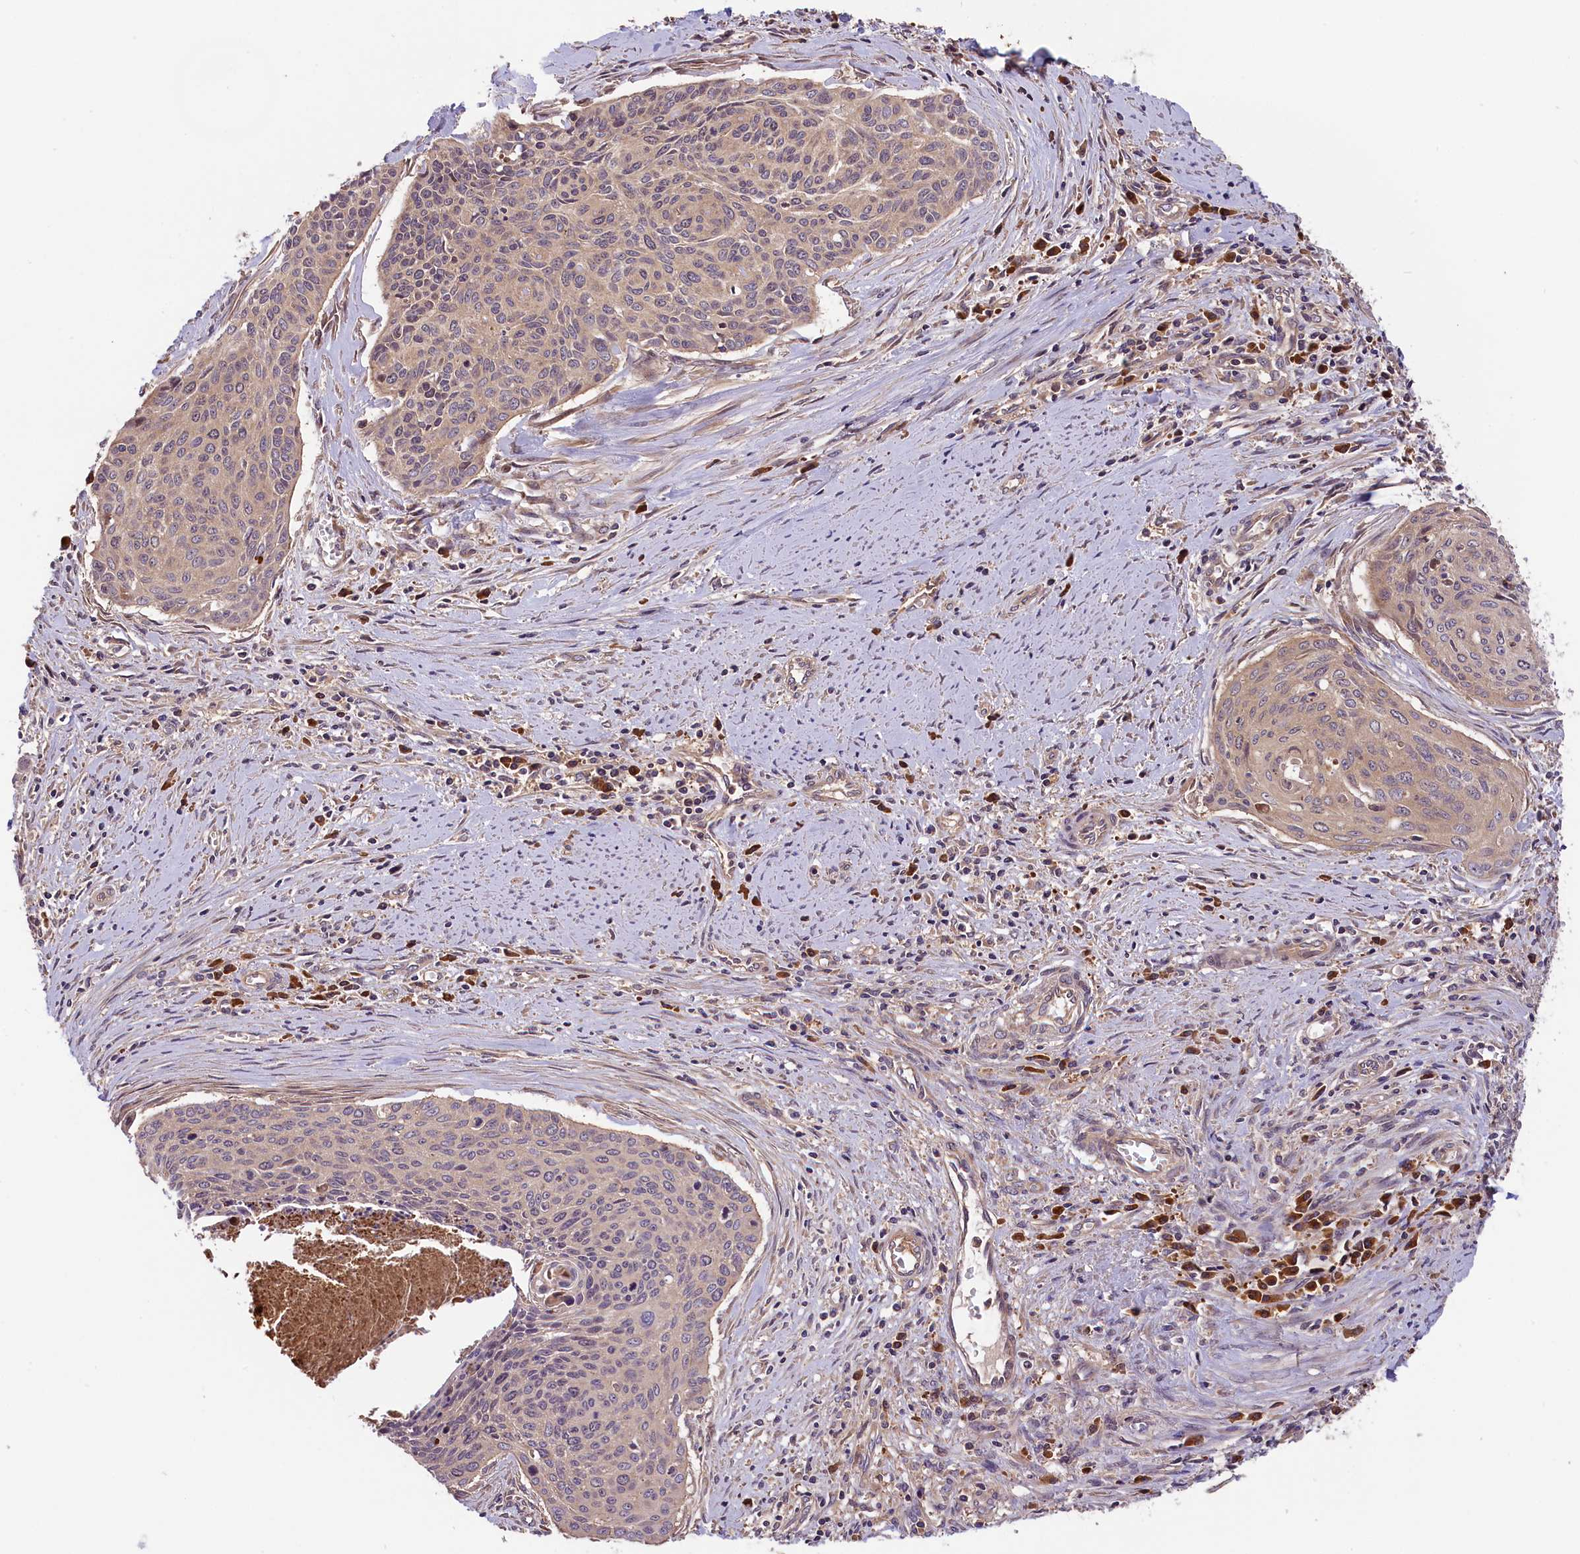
{"staining": {"intensity": "weak", "quantity": "25%-75%", "location": "cytoplasmic/membranous"}, "tissue": "cervical cancer", "cell_type": "Tumor cells", "image_type": "cancer", "snomed": [{"axis": "morphology", "description": "Squamous cell carcinoma, NOS"}, {"axis": "topography", "description": "Cervix"}], "caption": "A low amount of weak cytoplasmic/membranous positivity is appreciated in approximately 25%-75% of tumor cells in cervical cancer tissue. The staining was performed using DAB, with brown indicating positive protein expression. Nuclei are stained blue with hematoxylin.", "gene": "SETD6", "patient": {"sex": "female", "age": 55}}